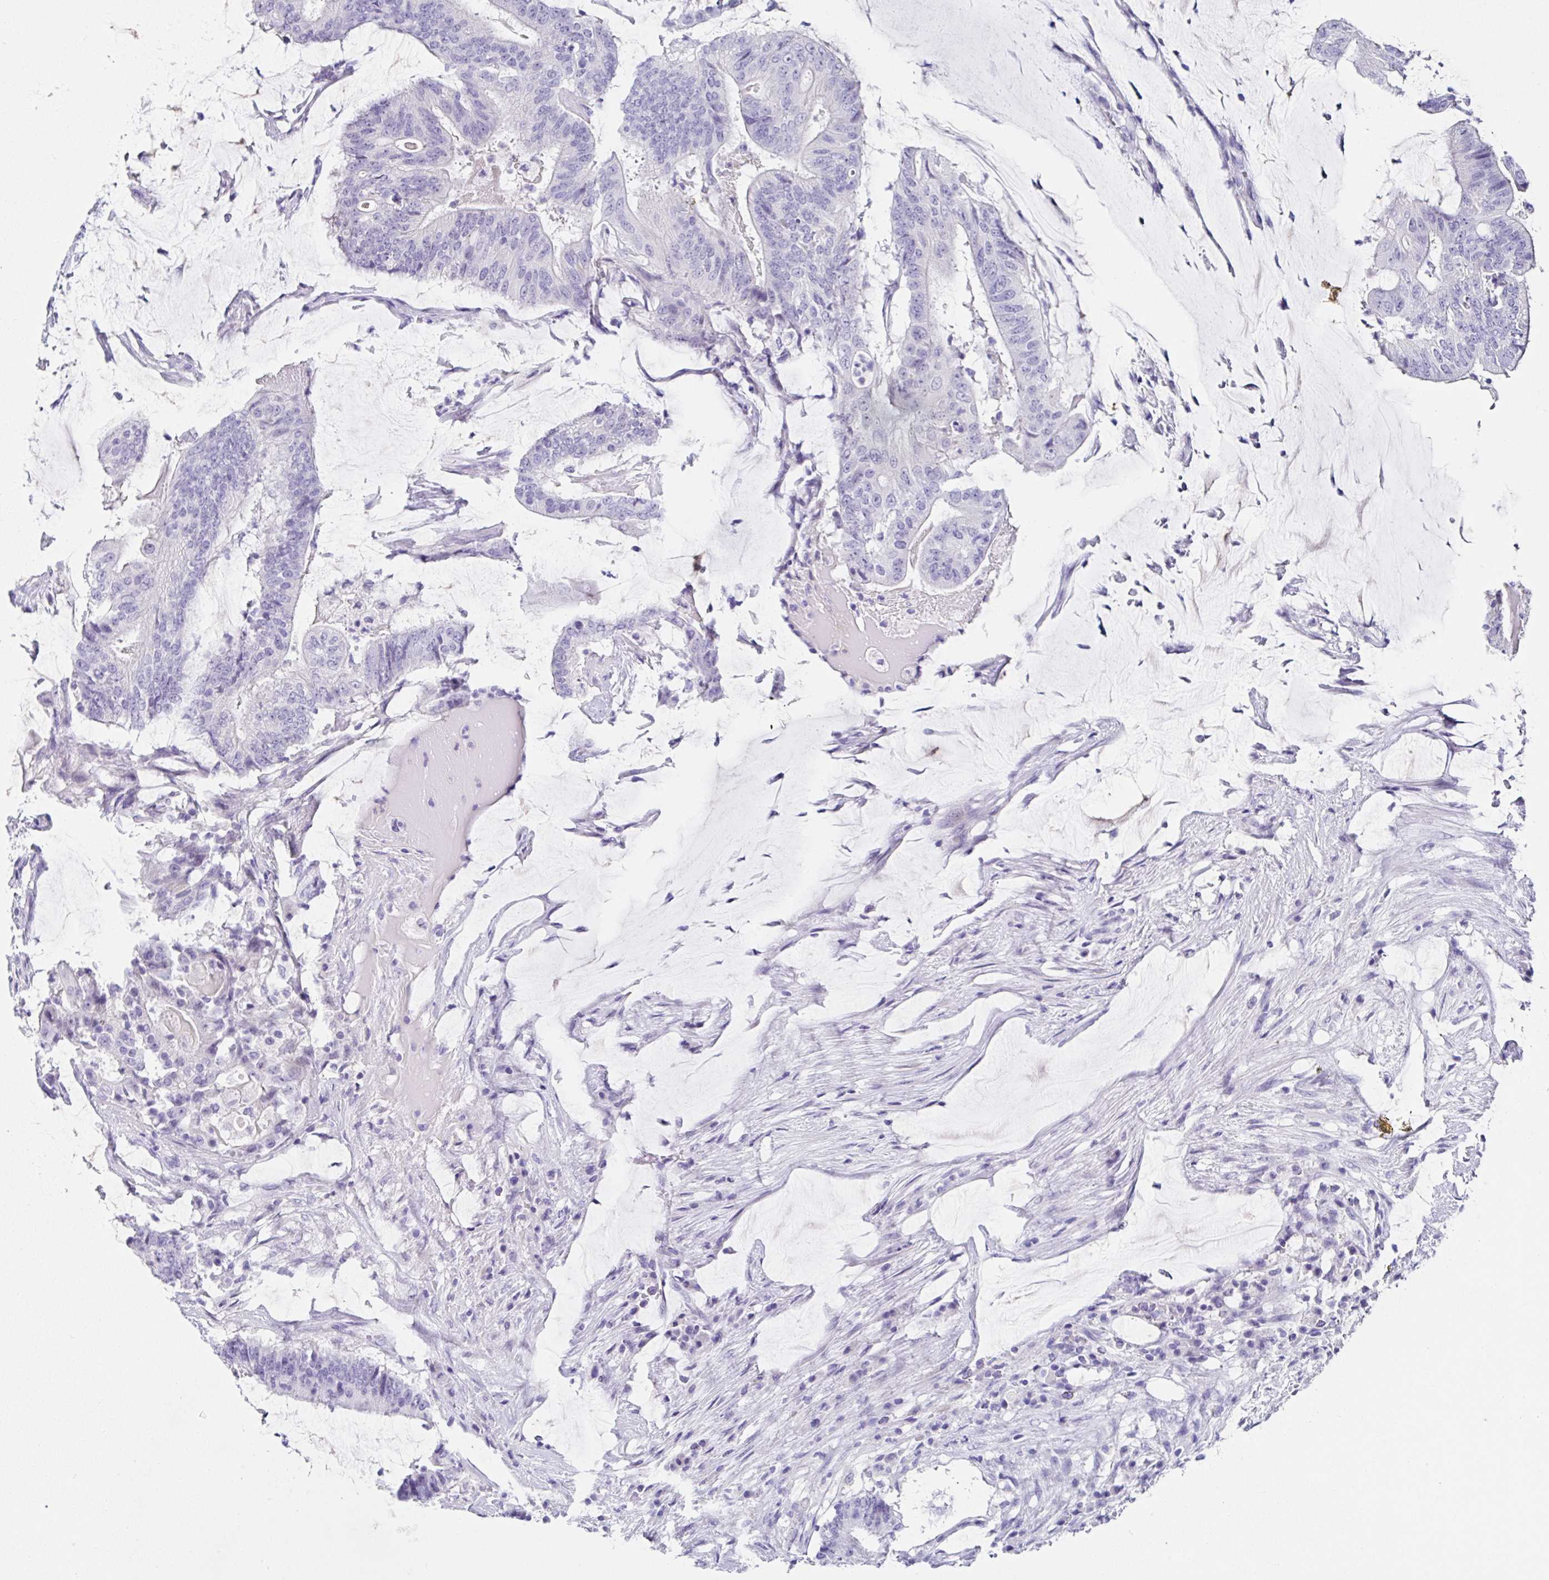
{"staining": {"intensity": "negative", "quantity": "none", "location": "none"}, "tissue": "colorectal cancer", "cell_type": "Tumor cells", "image_type": "cancer", "snomed": [{"axis": "morphology", "description": "Adenocarcinoma, NOS"}, {"axis": "topography", "description": "Colon"}], "caption": "Tumor cells show no significant expression in adenocarcinoma (colorectal). Nuclei are stained in blue.", "gene": "UGT3A1", "patient": {"sex": "female", "age": 43}}